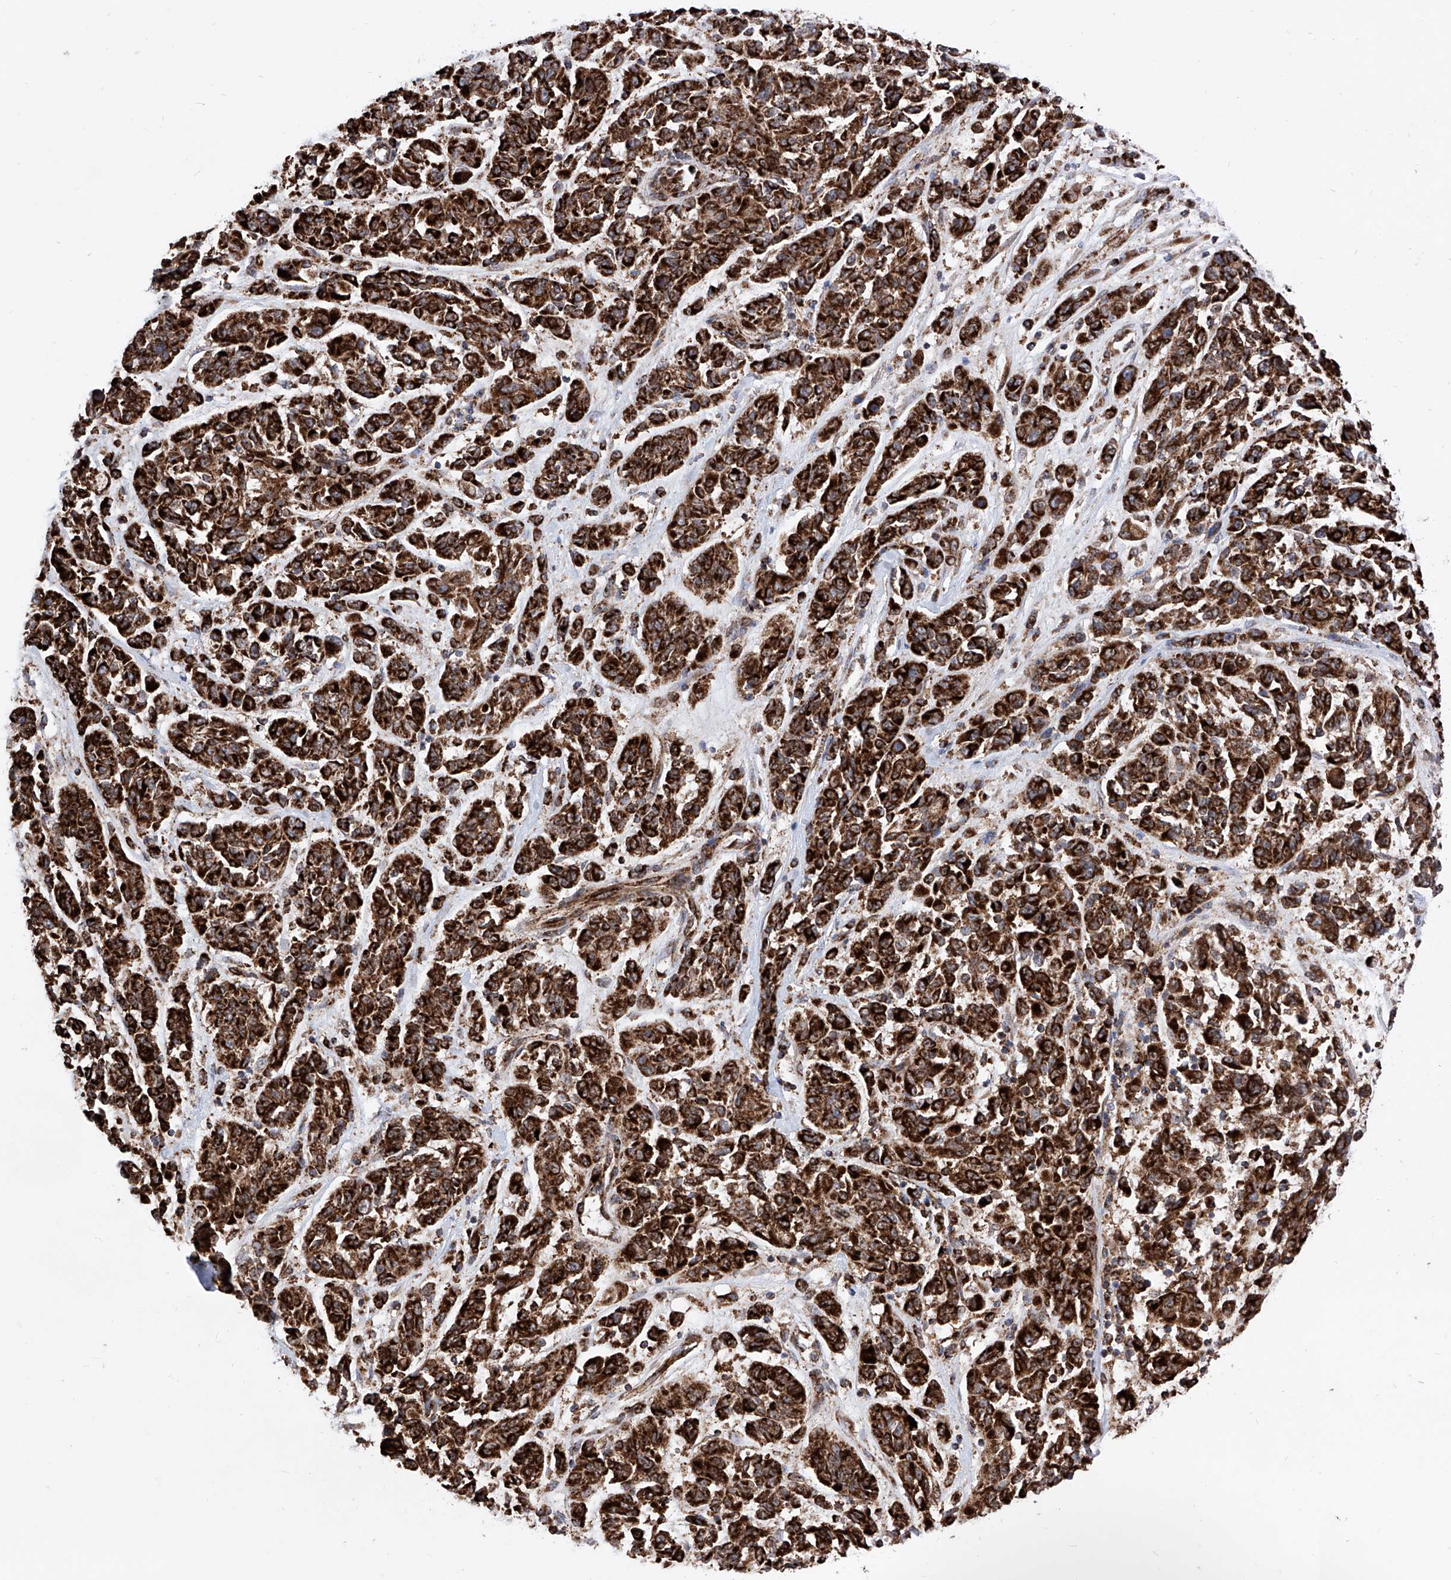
{"staining": {"intensity": "strong", "quantity": ">75%", "location": "cytoplasmic/membranous"}, "tissue": "melanoma", "cell_type": "Tumor cells", "image_type": "cancer", "snomed": [{"axis": "morphology", "description": "Malignant melanoma, NOS"}, {"axis": "topography", "description": "Skin"}], "caption": "Melanoma was stained to show a protein in brown. There is high levels of strong cytoplasmic/membranous expression in approximately >75% of tumor cells.", "gene": "SEMA6A", "patient": {"sex": "male", "age": 53}}